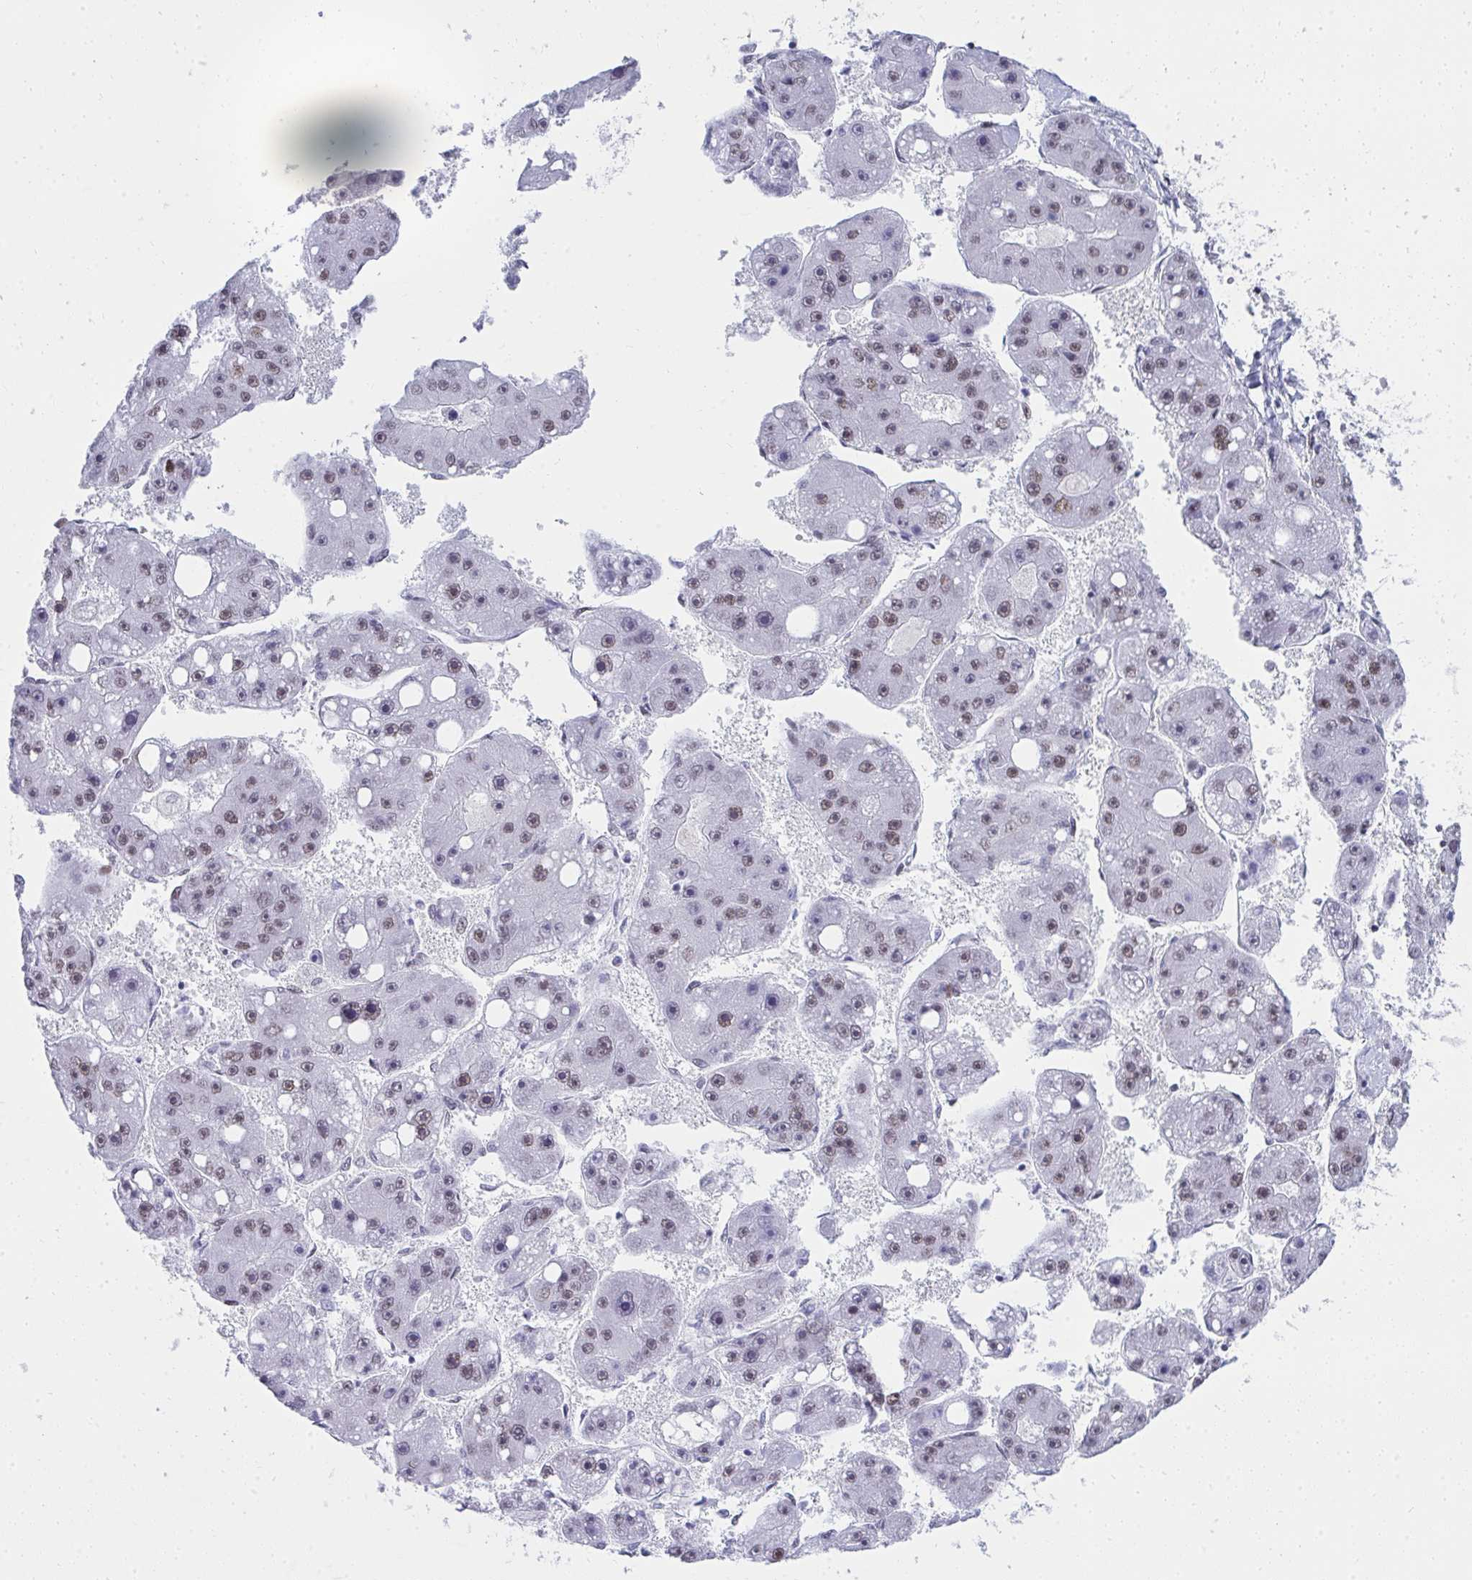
{"staining": {"intensity": "moderate", "quantity": ">75%", "location": "nuclear"}, "tissue": "liver cancer", "cell_type": "Tumor cells", "image_type": "cancer", "snomed": [{"axis": "morphology", "description": "Carcinoma, Hepatocellular, NOS"}, {"axis": "topography", "description": "Liver"}], "caption": "High-magnification brightfield microscopy of liver hepatocellular carcinoma stained with DAB (3,3'-diaminobenzidine) (brown) and counterstained with hematoxylin (blue). tumor cells exhibit moderate nuclear expression is seen in about>75% of cells. (DAB (3,3'-diaminobenzidine) IHC, brown staining for protein, blue staining for nuclei).", "gene": "GLDN", "patient": {"sex": "female", "age": 61}}